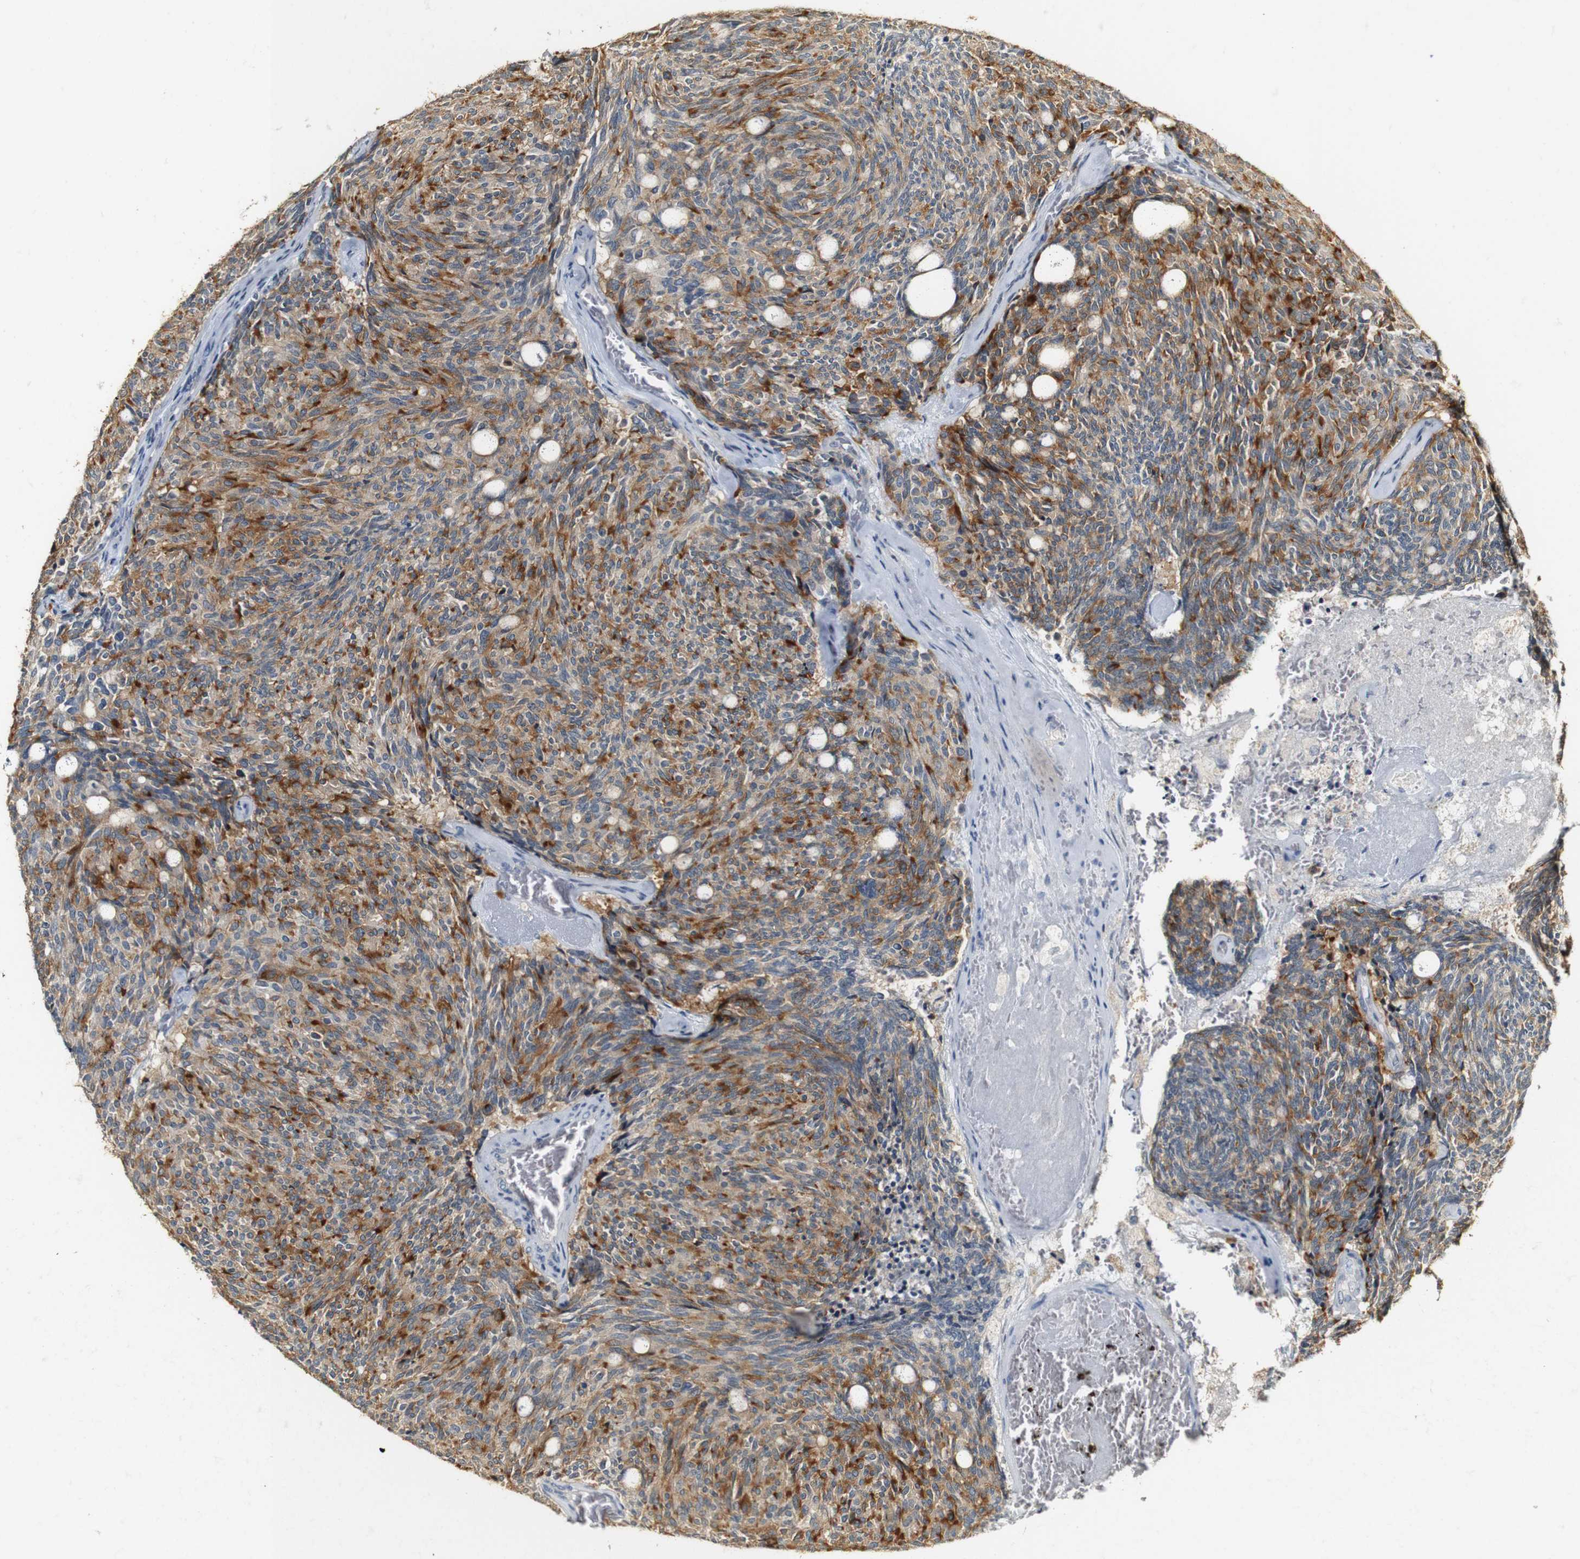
{"staining": {"intensity": "moderate", "quantity": ">75%", "location": "cytoplasmic/membranous"}, "tissue": "carcinoid", "cell_type": "Tumor cells", "image_type": "cancer", "snomed": [{"axis": "morphology", "description": "Carcinoid, malignant, NOS"}, {"axis": "topography", "description": "Pancreas"}], "caption": "Immunohistochemical staining of carcinoid shows moderate cytoplasmic/membranous protein expression in approximately >75% of tumor cells.", "gene": "SYT7", "patient": {"sex": "female", "age": 54}}